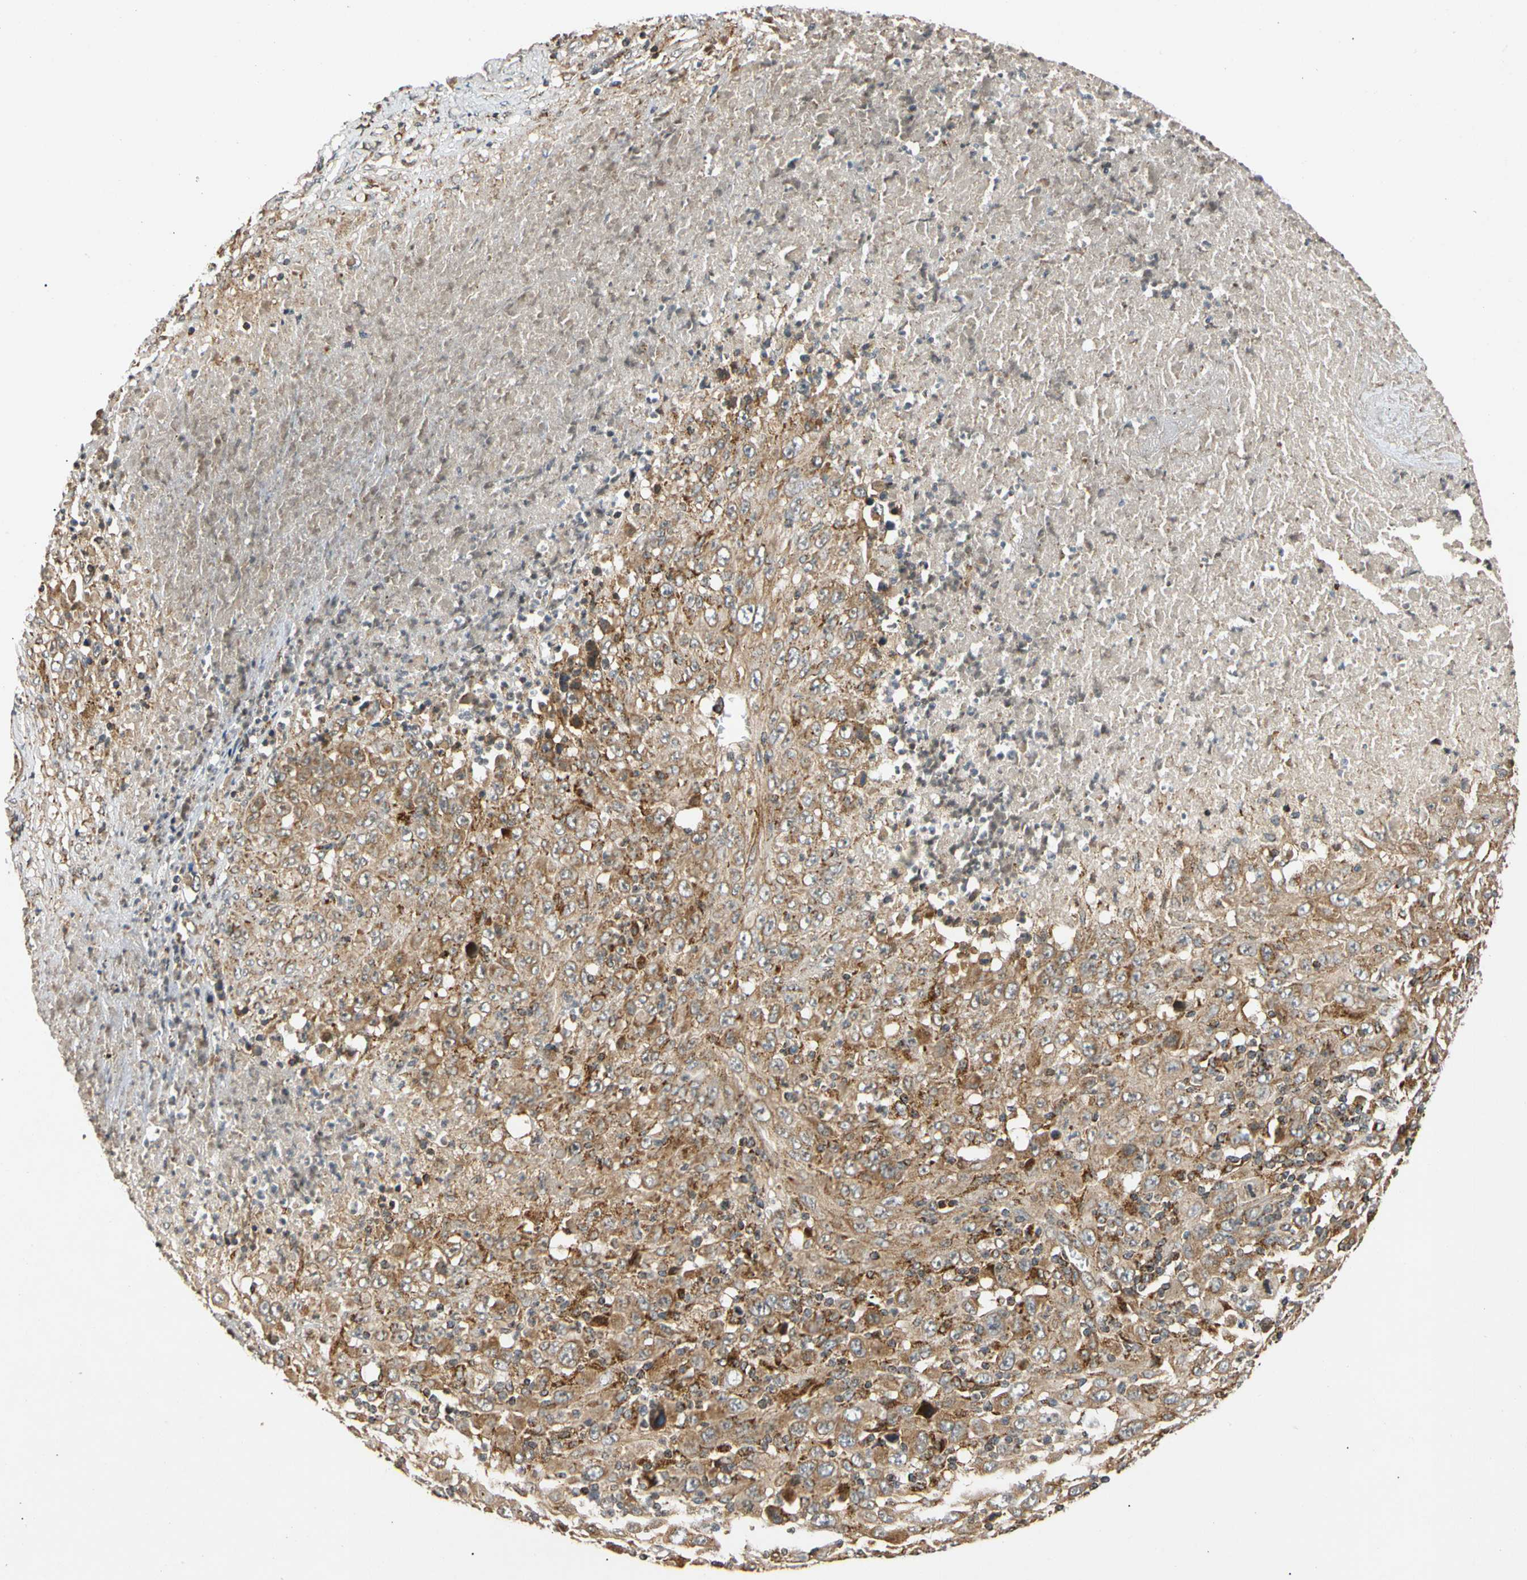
{"staining": {"intensity": "moderate", "quantity": ">75%", "location": "cytoplasmic/membranous"}, "tissue": "melanoma", "cell_type": "Tumor cells", "image_type": "cancer", "snomed": [{"axis": "morphology", "description": "Malignant melanoma, Metastatic site"}, {"axis": "topography", "description": "Skin"}], "caption": "Melanoma tissue demonstrates moderate cytoplasmic/membranous staining in approximately >75% of tumor cells", "gene": "MRPS22", "patient": {"sex": "female", "age": 56}}